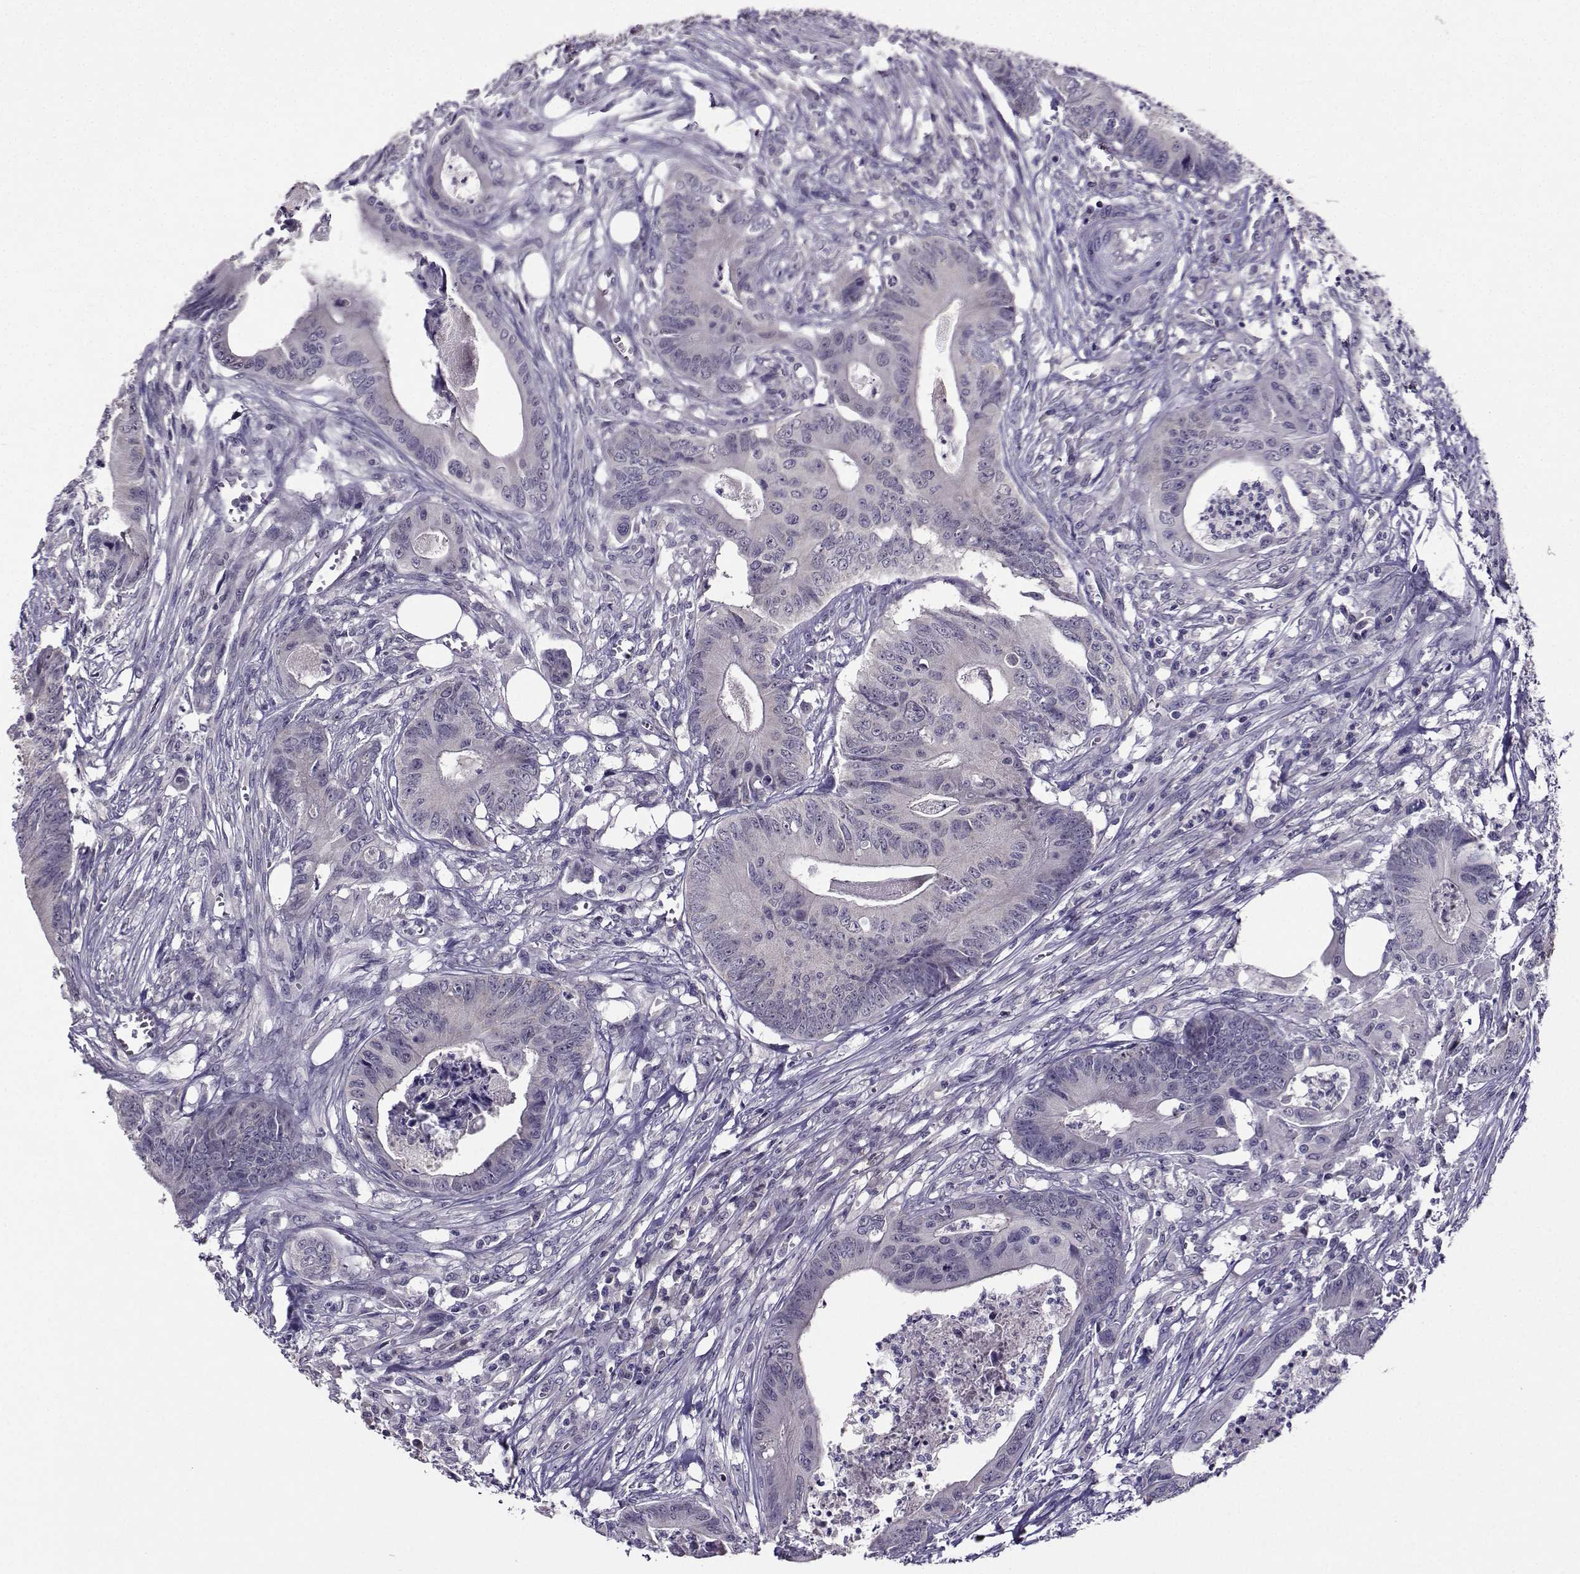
{"staining": {"intensity": "negative", "quantity": "none", "location": "none"}, "tissue": "colorectal cancer", "cell_type": "Tumor cells", "image_type": "cancer", "snomed": [{"axis": "morphology", "description": "Adenocarcinoma, NOS"}, {"axis": "topography", "description": "Colon"}], "caption": "Immunohistochemistry (IHC) micrograph of neoplastic tissue: human colorectal cancer stained with DAB exhibits no significant protein positivity in tumor cells.", "gene": "DDX20", "patient": {"sex": "male", "age": 84}}